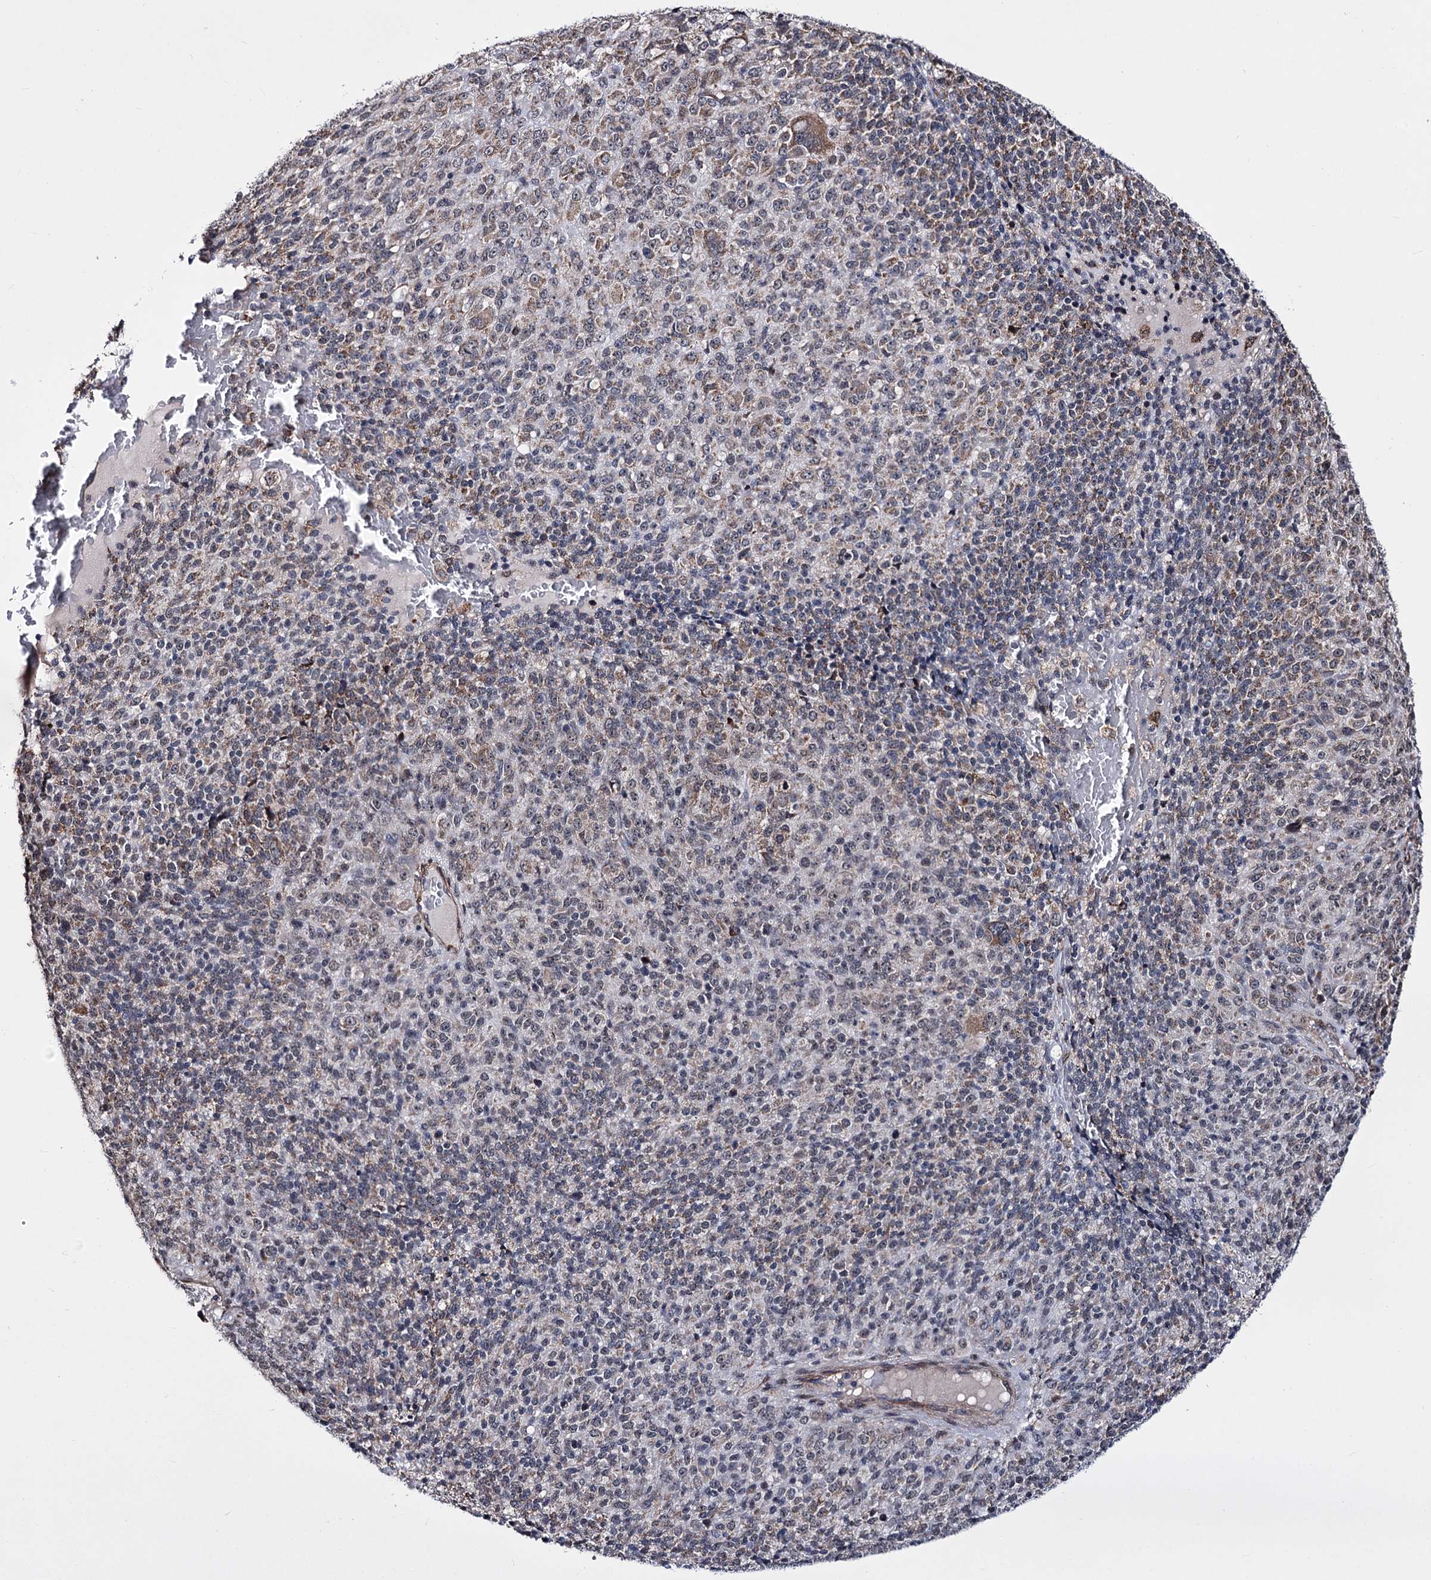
{"staining": {"intensity": "weak", "quantity": "<25%", "location": "cytoplasmic/membranous"}, "tissue": "melanoma", "cell_type": "Tumor cells", "image_type": "cancer", "snomed": [{"axis": "morphology", "description": "Malignant melanoma, Metastatic site"}, {"axis": "topography", "description": "Brain"}], "caption": "The immunohistochemistry (IHC) histopathology image has no significant staining in tumor cells of melanoma tissue.", "gene": "PPRC1", "patient": {"sex": "female", "age": 56}}